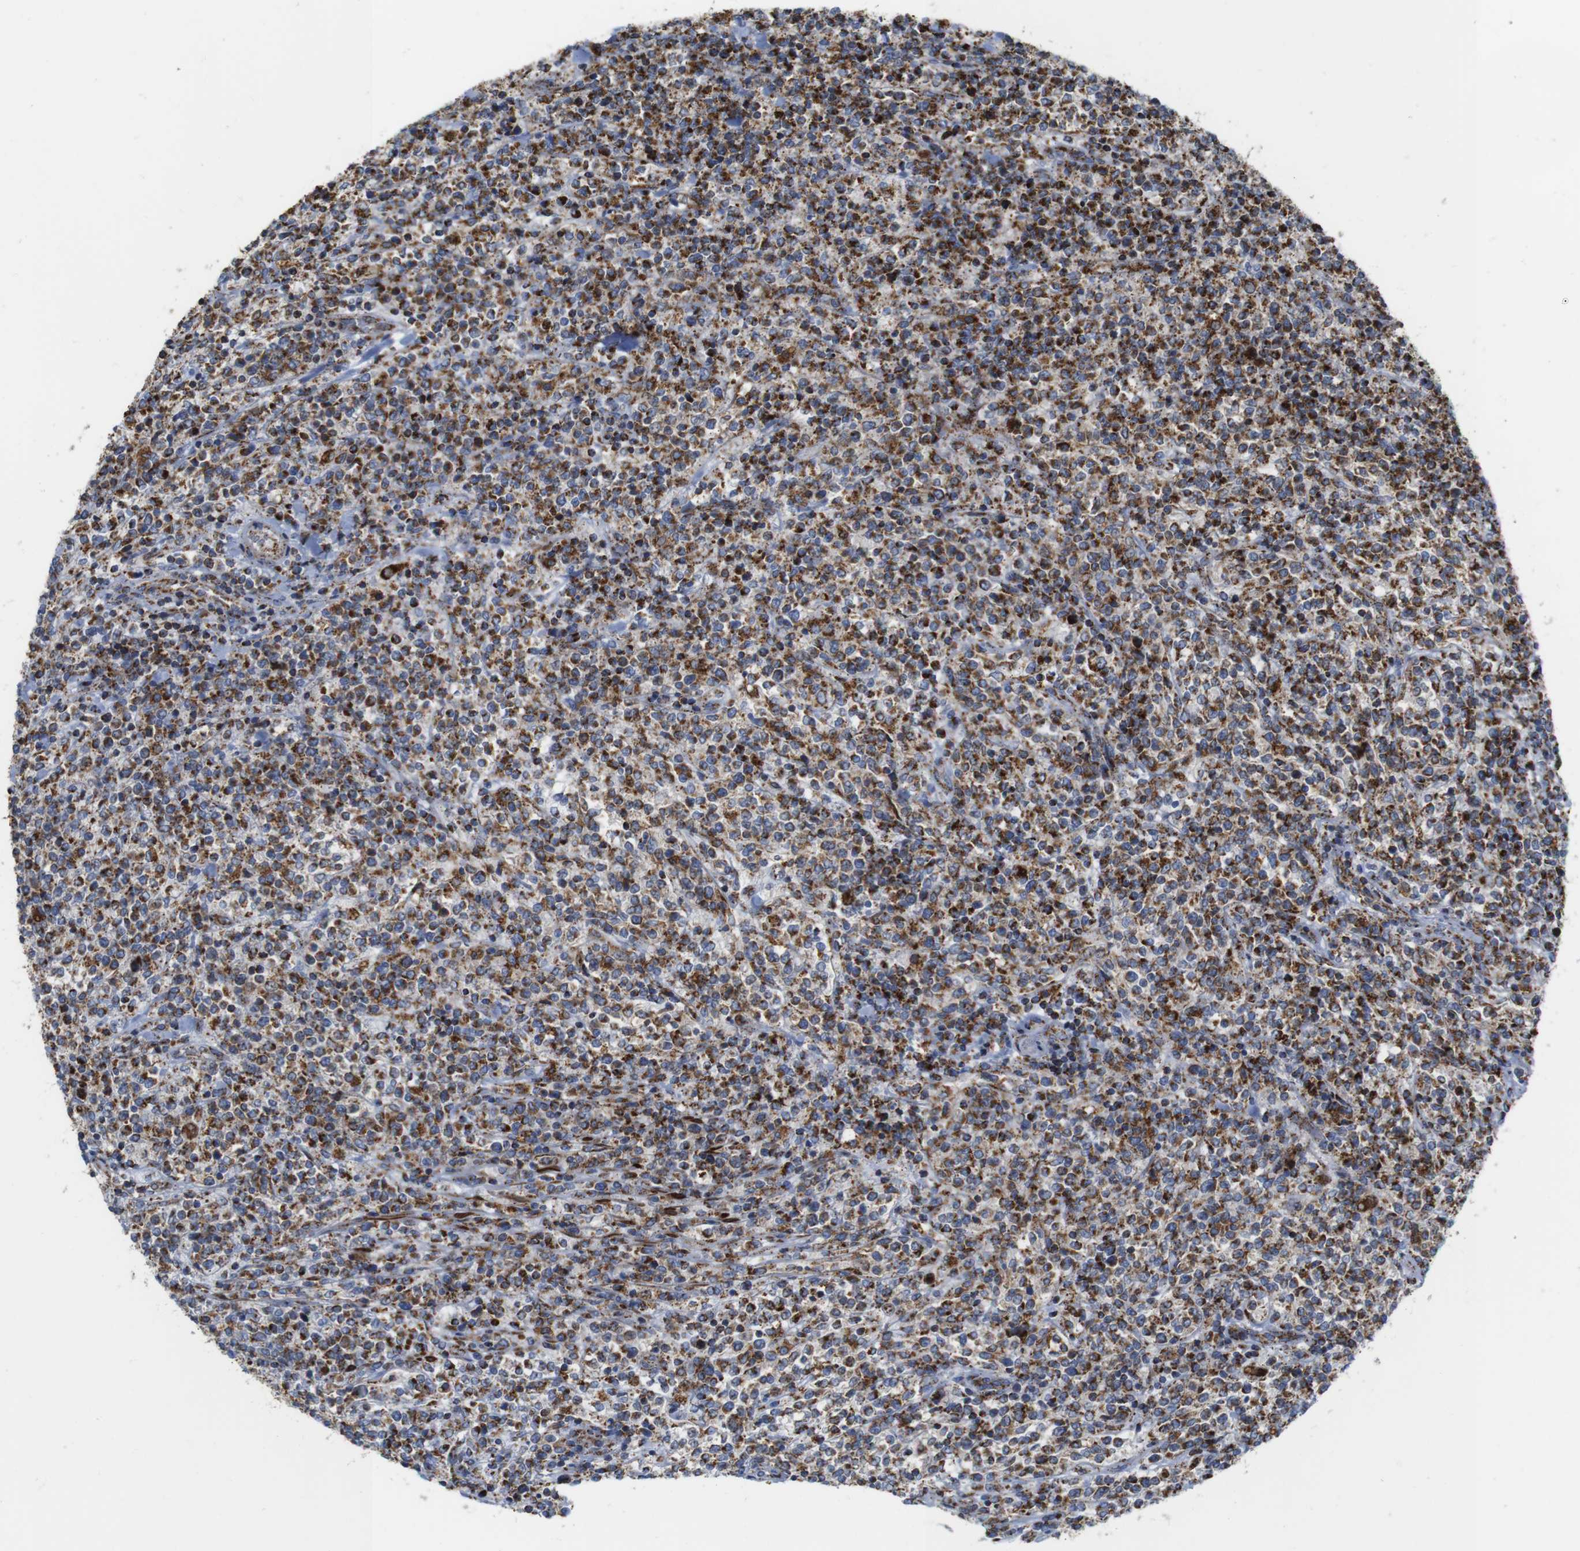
{"staining": {"intensity": "moderate", "quantity": "25%-75%", "location": "cytoplasmic/membranous"}, "tissue": "lymphoma", "cell_type": "Tumor cells", "image_type": "cancer", "snomed": [{"axis": "morphology", "description": "Malignant lymphoma, non-Hodgkin's type, High grade"}, {"axis": "topography", "description": "Soft tissue"}], "caption": "The histopathology image exhibits staining of lymphoma, revealing moderate cytoplasmic/membranous protein positivity (brown color) within tumor cells. Nuclei are stained in blue.", "gene": "TMEM192", "patient": {"sex": "male", "age": 18}}